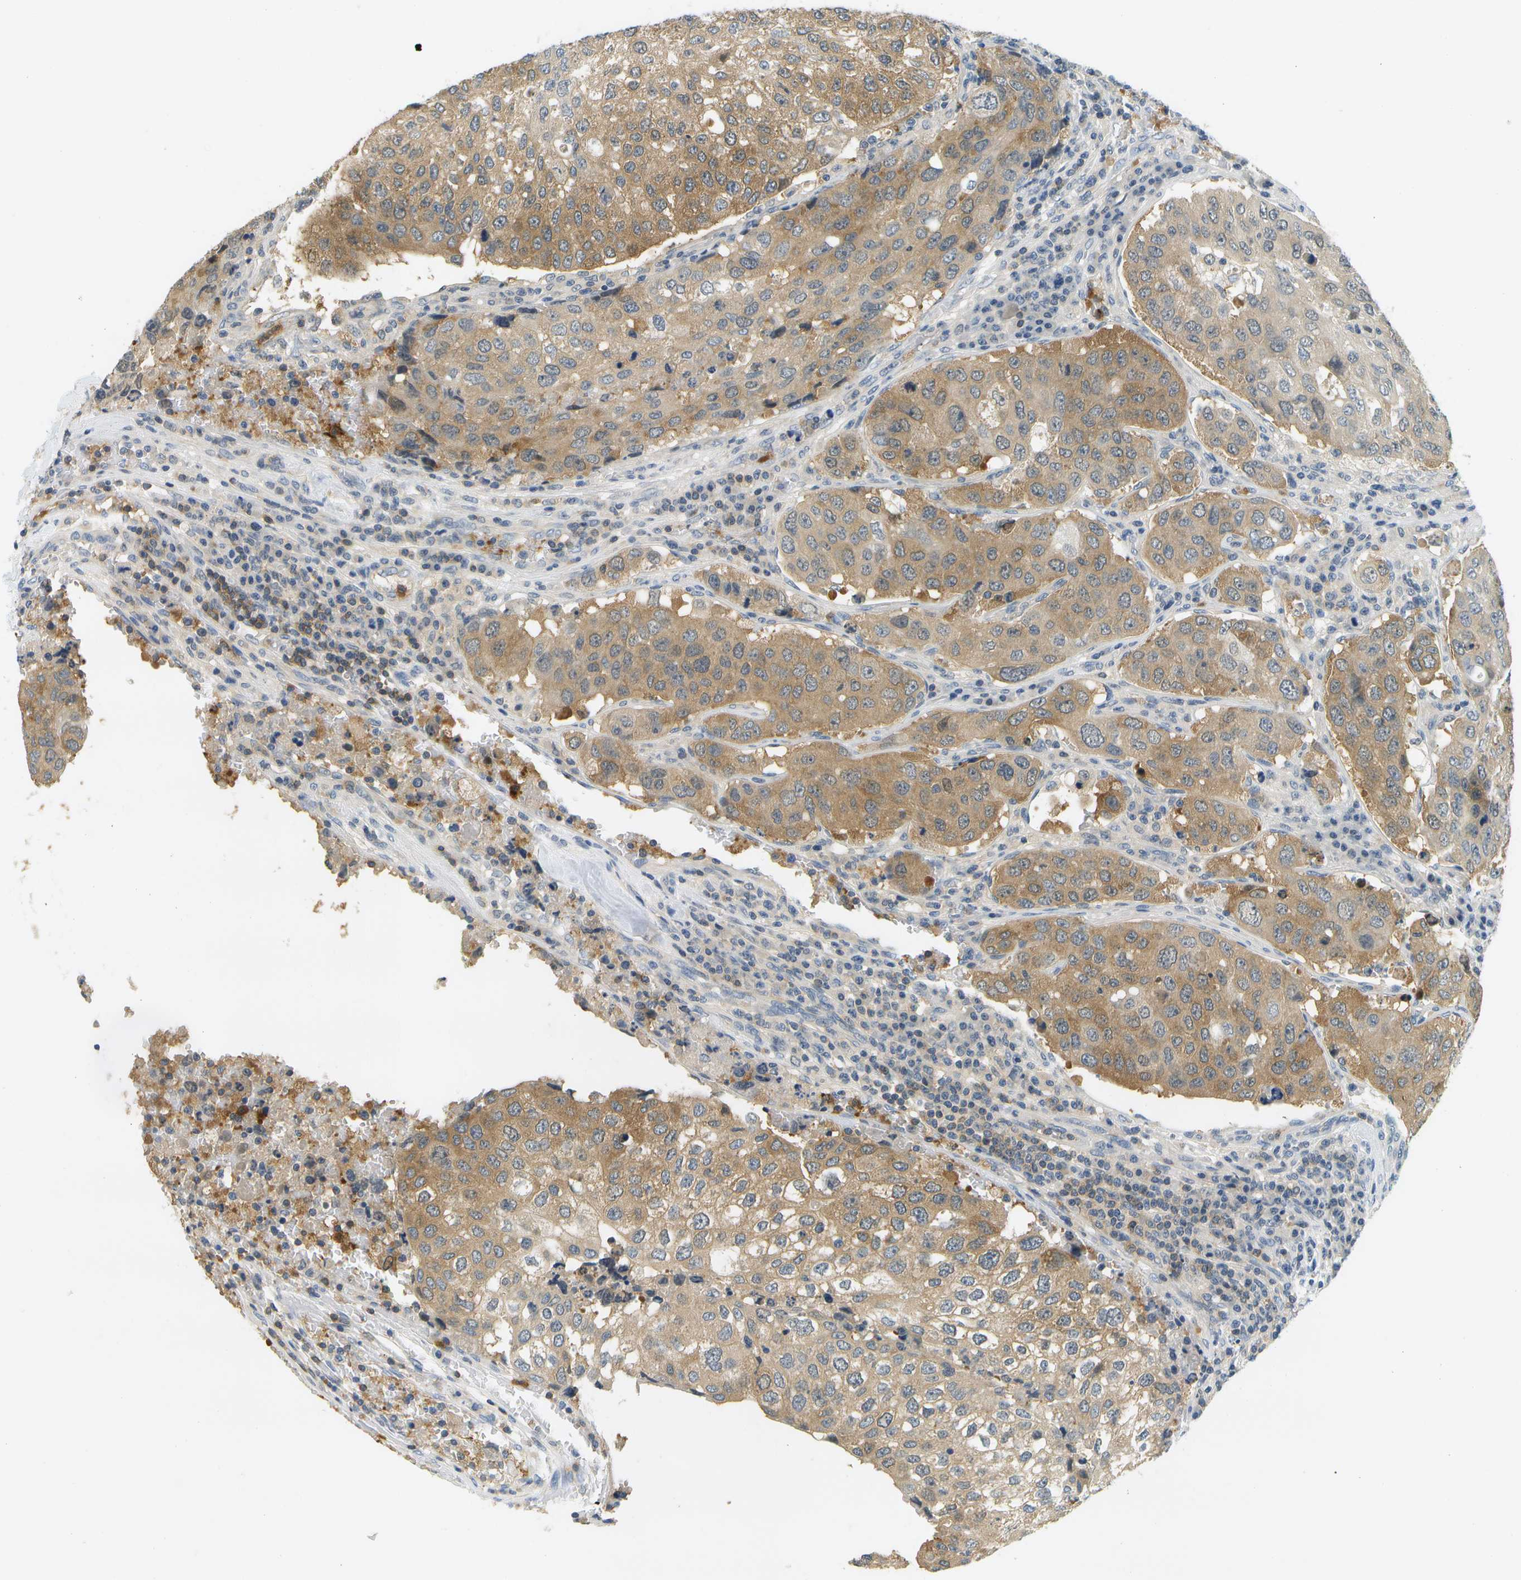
{"staining": {"intensity": "moderate", "quantity": ">75%", "location": "cytoplasmic/membranous"}, "tissue": "urothelial cancer", "cell_type": "Tumor cells", "image_type": "cancer", "snomed": [{"axis": "morphology", "description": "Urothelial carcinoma, High grade"}, {"axis": "topography", "description": "Lymph node"}, {"axis": "topography", "description": "Urinary bladder"}], "caption": "Immunohistochemistry image of neoplastic tissue: urothelial carcinoma (high-grade) stained using IHC displays medium levels of moderate protein expression localized specifically in the cytoplasmic/membranous of tumor cells, appearing as a cytoplasmic/membranous brown color.", "gene": "RASGRP2", "patient": {"sex": "male", "age": 51}}